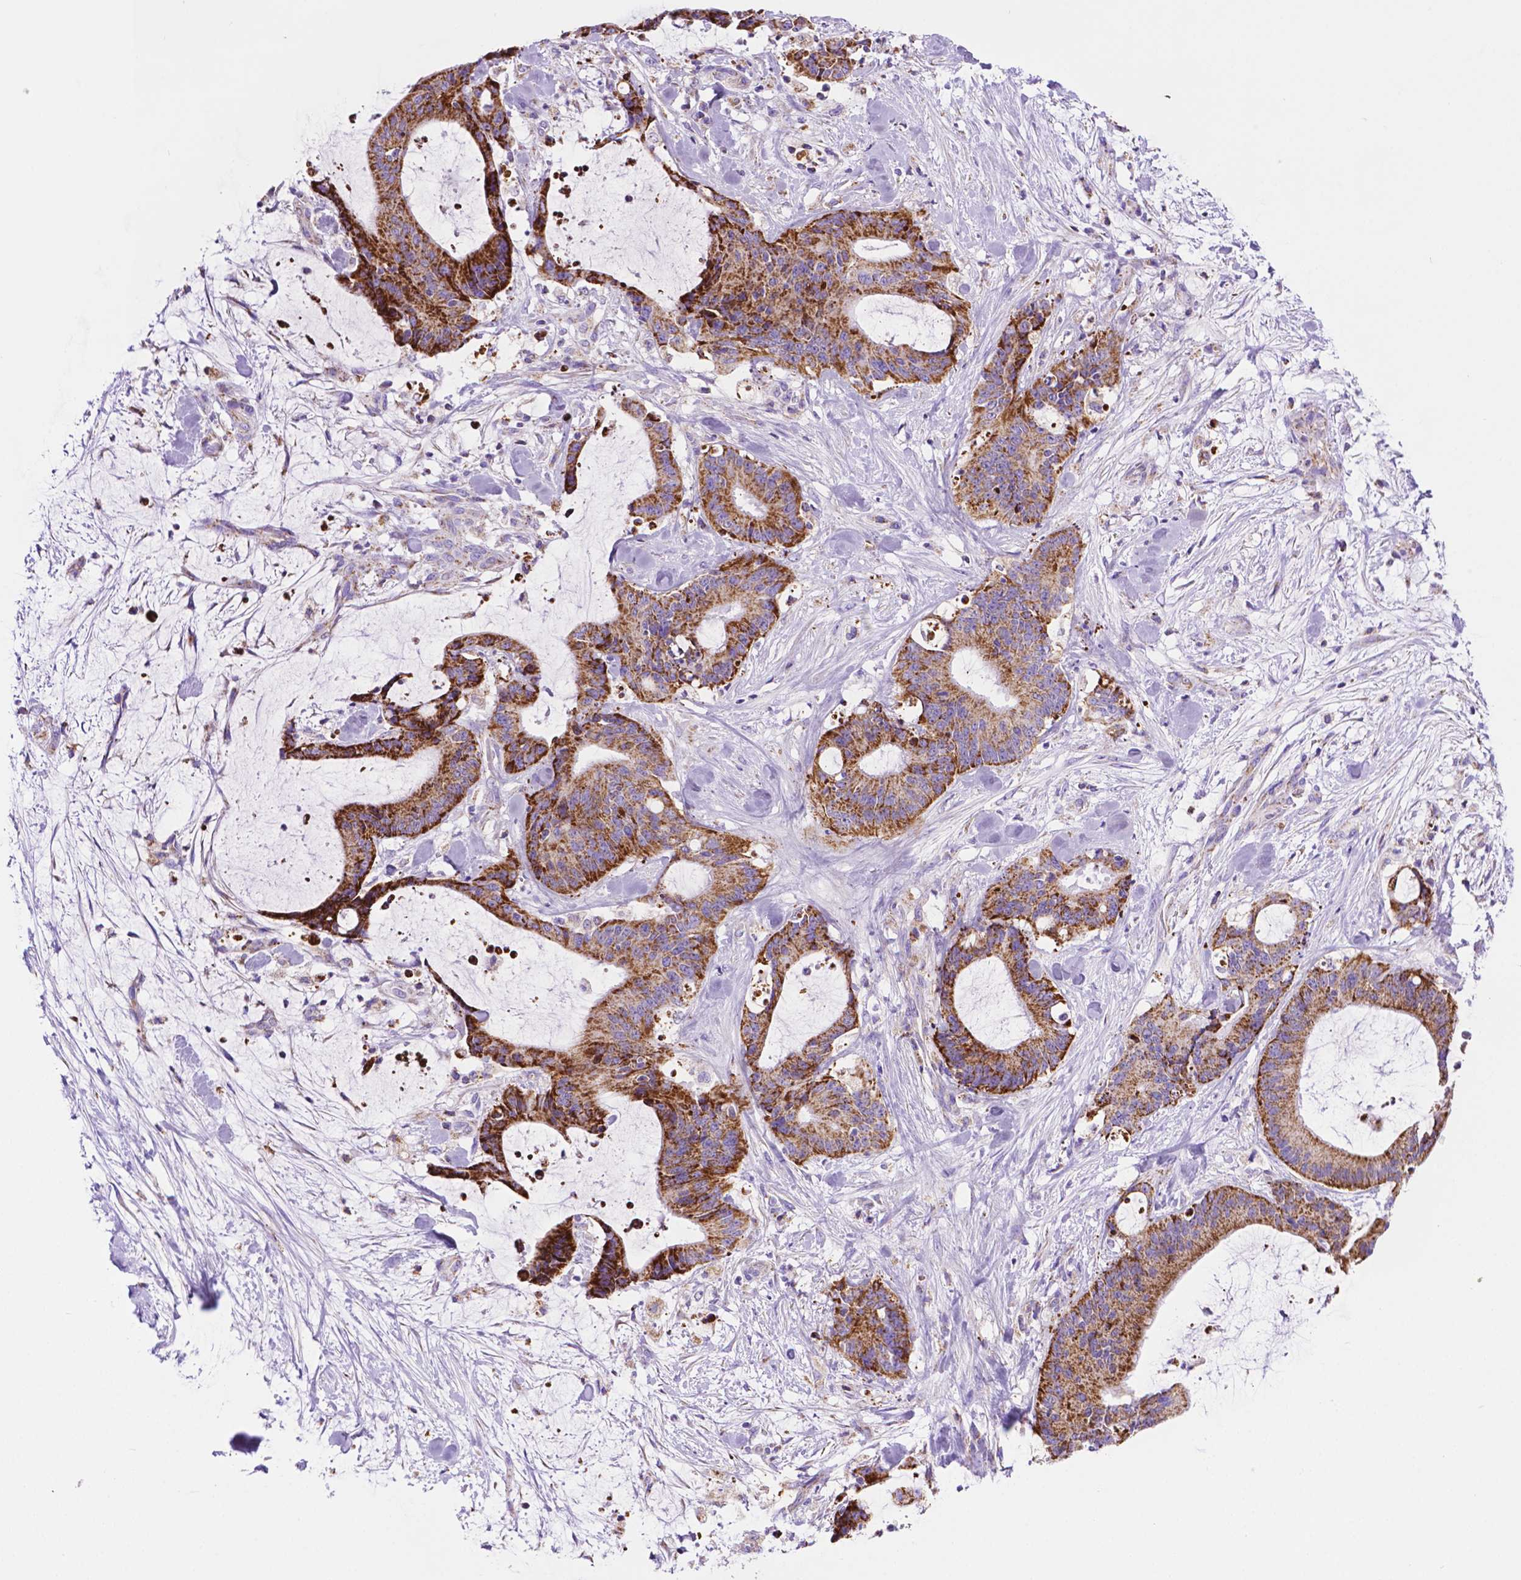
{"staining": {"intensity": "strong", "quantity": ">75%", "location": "cytoplasmic/membranous"}, "tissue": "liver cancer", "cell_type": "Tumor cells", "image_type": "cancer", "snomed": [{"axis": "morphology", "description": "Cholangiocarcinoma"}, {"axis": "topography", "description": "Liver"}], "caption": "A brown stain highlights strong cytoplasmic/membranous expression of a protein in human liver cancer tumor cells.", "gene": "GDPD5", "patient": {"sex": "female", "age": 73}}